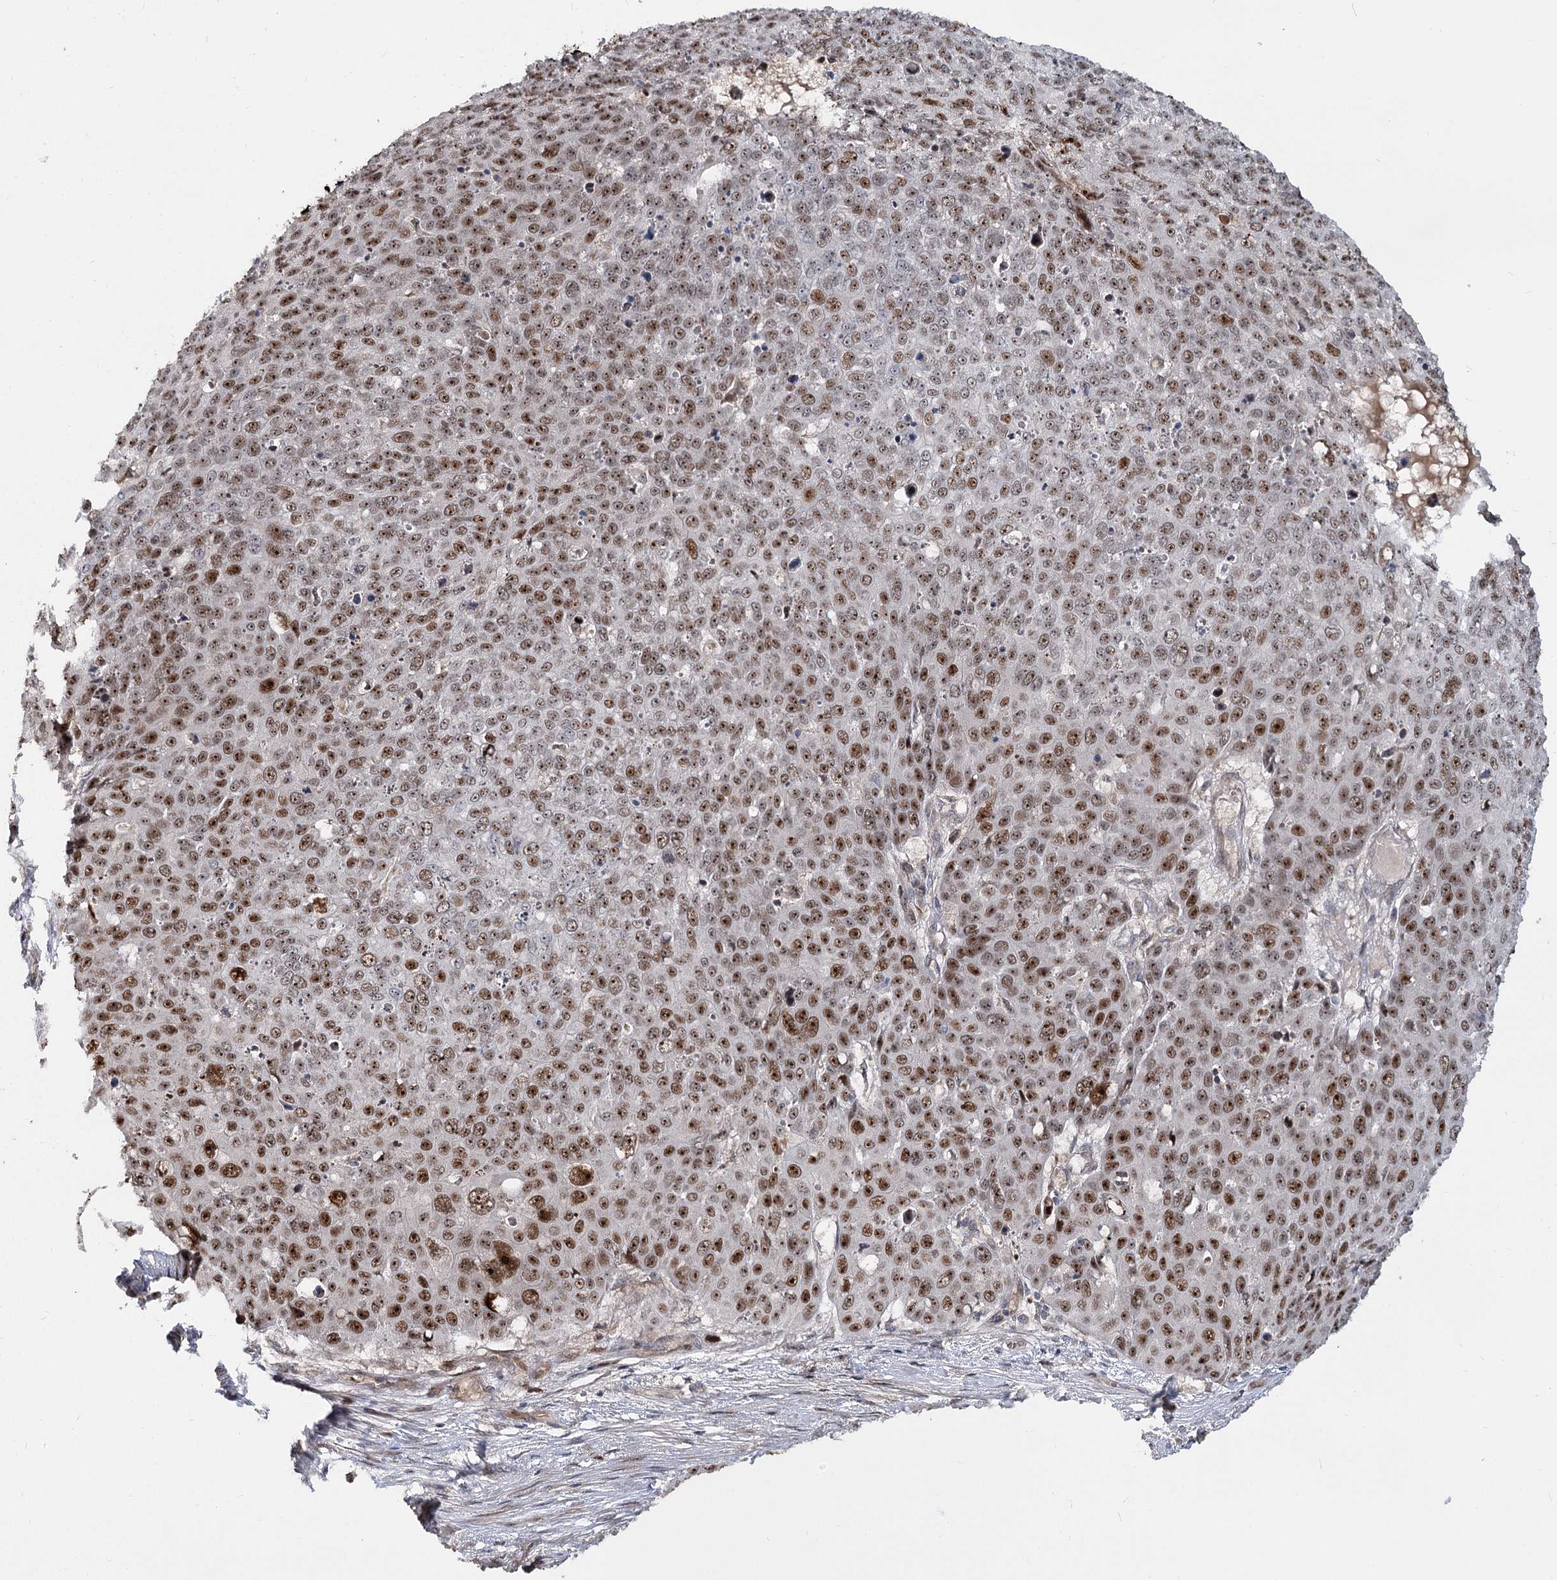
{"staining": {"intensity": "moderate", "quantity": ">75%", "location": "nuclear"}, "tissue": "skin cancer", "cell_type": "Tumor cells", "image_type": "cancer", "snomed": [{"axis": "morphology", "description": "Squamous cell carcinoma, NOS"}, {"axis": "topography", "description": "Skin"}], "caption": "Squamous cell carcinoma (skin) stained for a protein (brown) displays moderate nuclear positive expression in about >75% of tumor cells.", "gene": "PIK3C2A", "patient": {"sex": "male", "age": 71}}